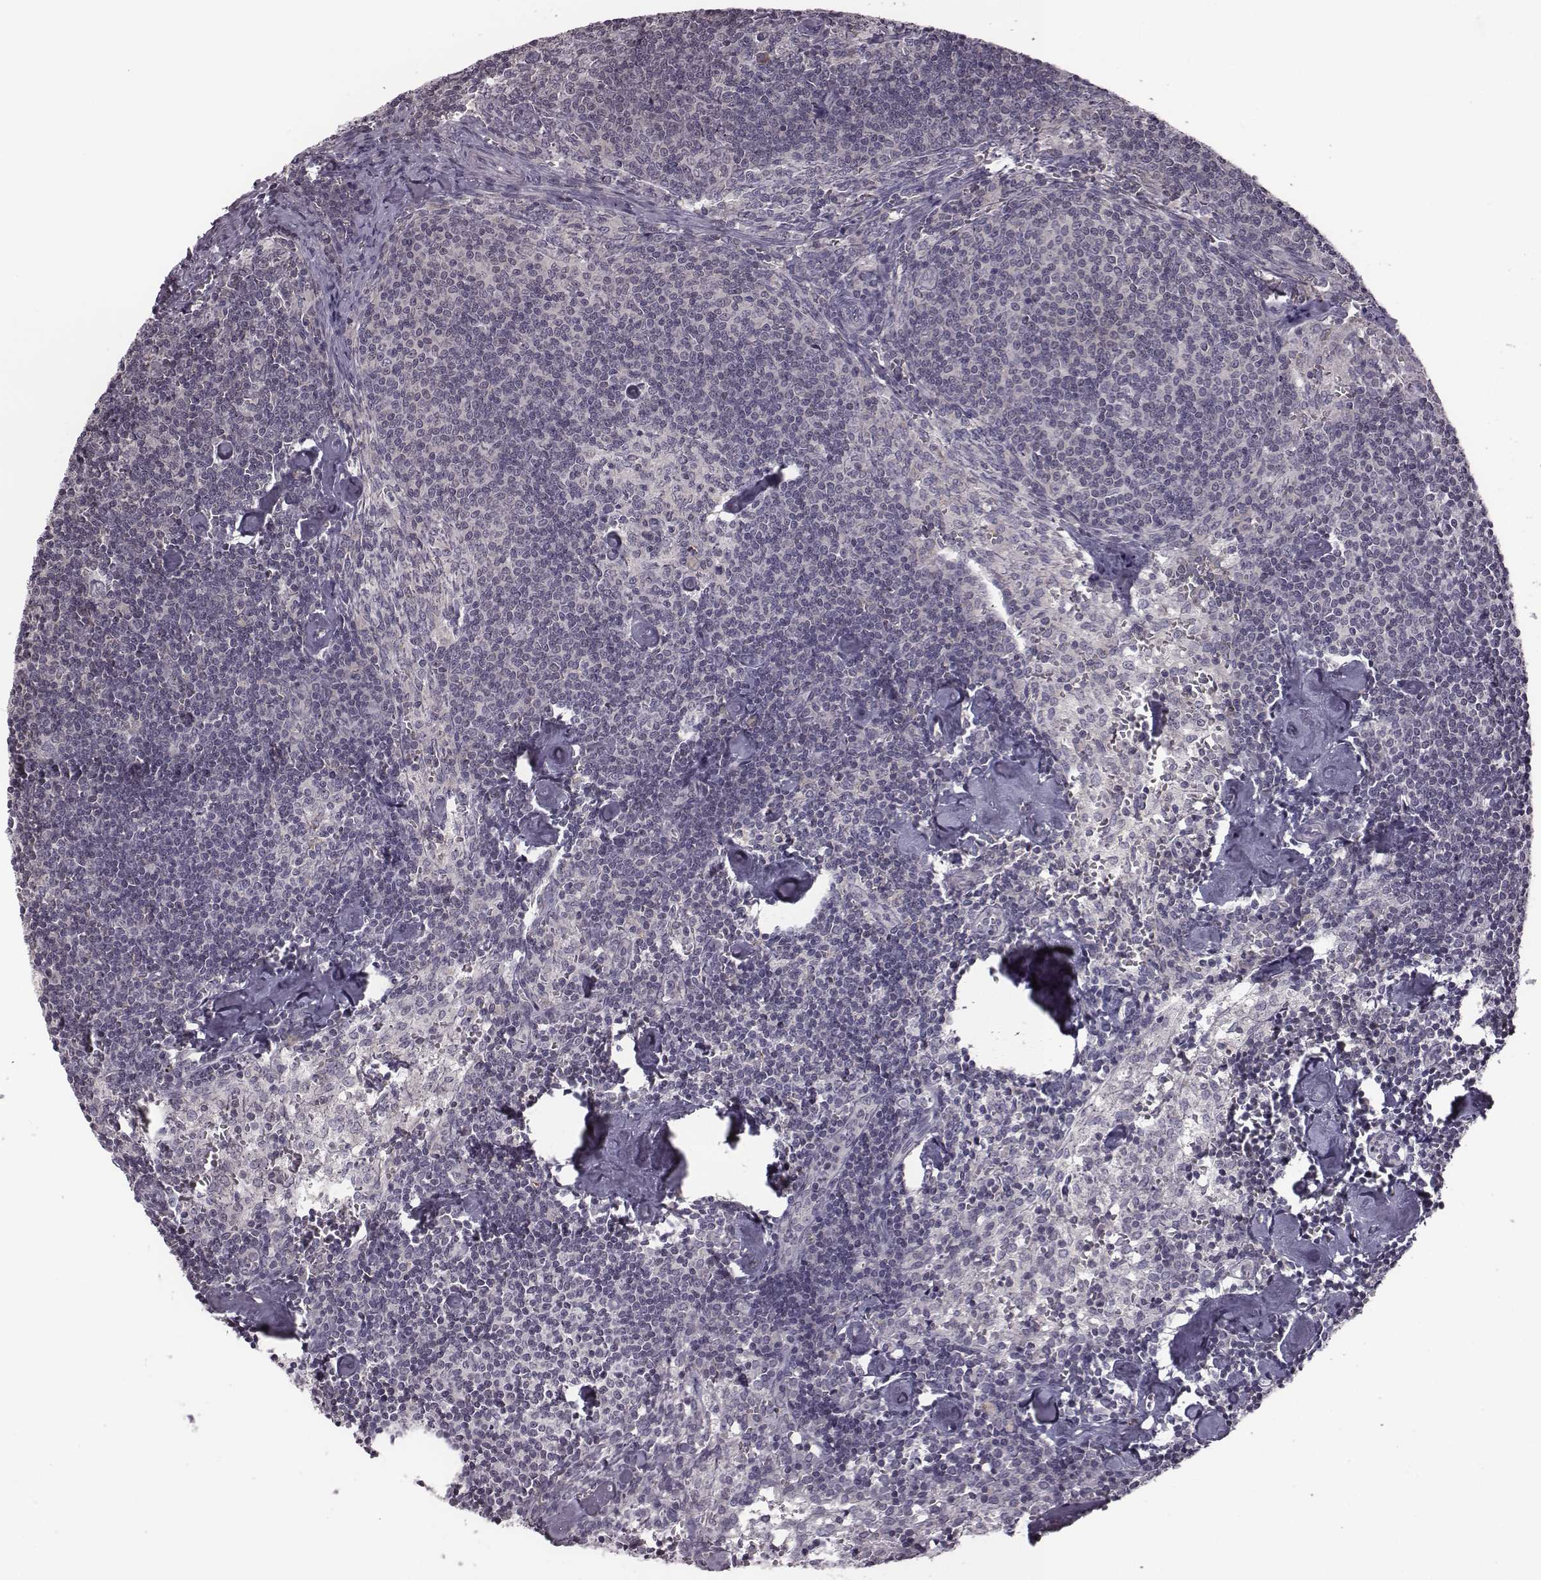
{"staining": {"intensity": "negative", "quantity": "none", "location": "none"}, "tissue": "lymph node", "cell_type": "Germinal center cells", "image_type": "normal", "snomed": [{"axis": "morphology", "description": "Normal tissue, NOS"}, {"axis": "topography", "description": "Lymph node"}], "caption": "Immunohistochemical staining of benign lymph node demonstrates no significant expression in germinal center cells. The staining is performed using DAB (3,3'-diaminobenzidine) brown chromogen with nuclei counter-stained in using hematoxylin.", "gene": "BICDL1", "patient": {"sex": "female", "age": 50}}